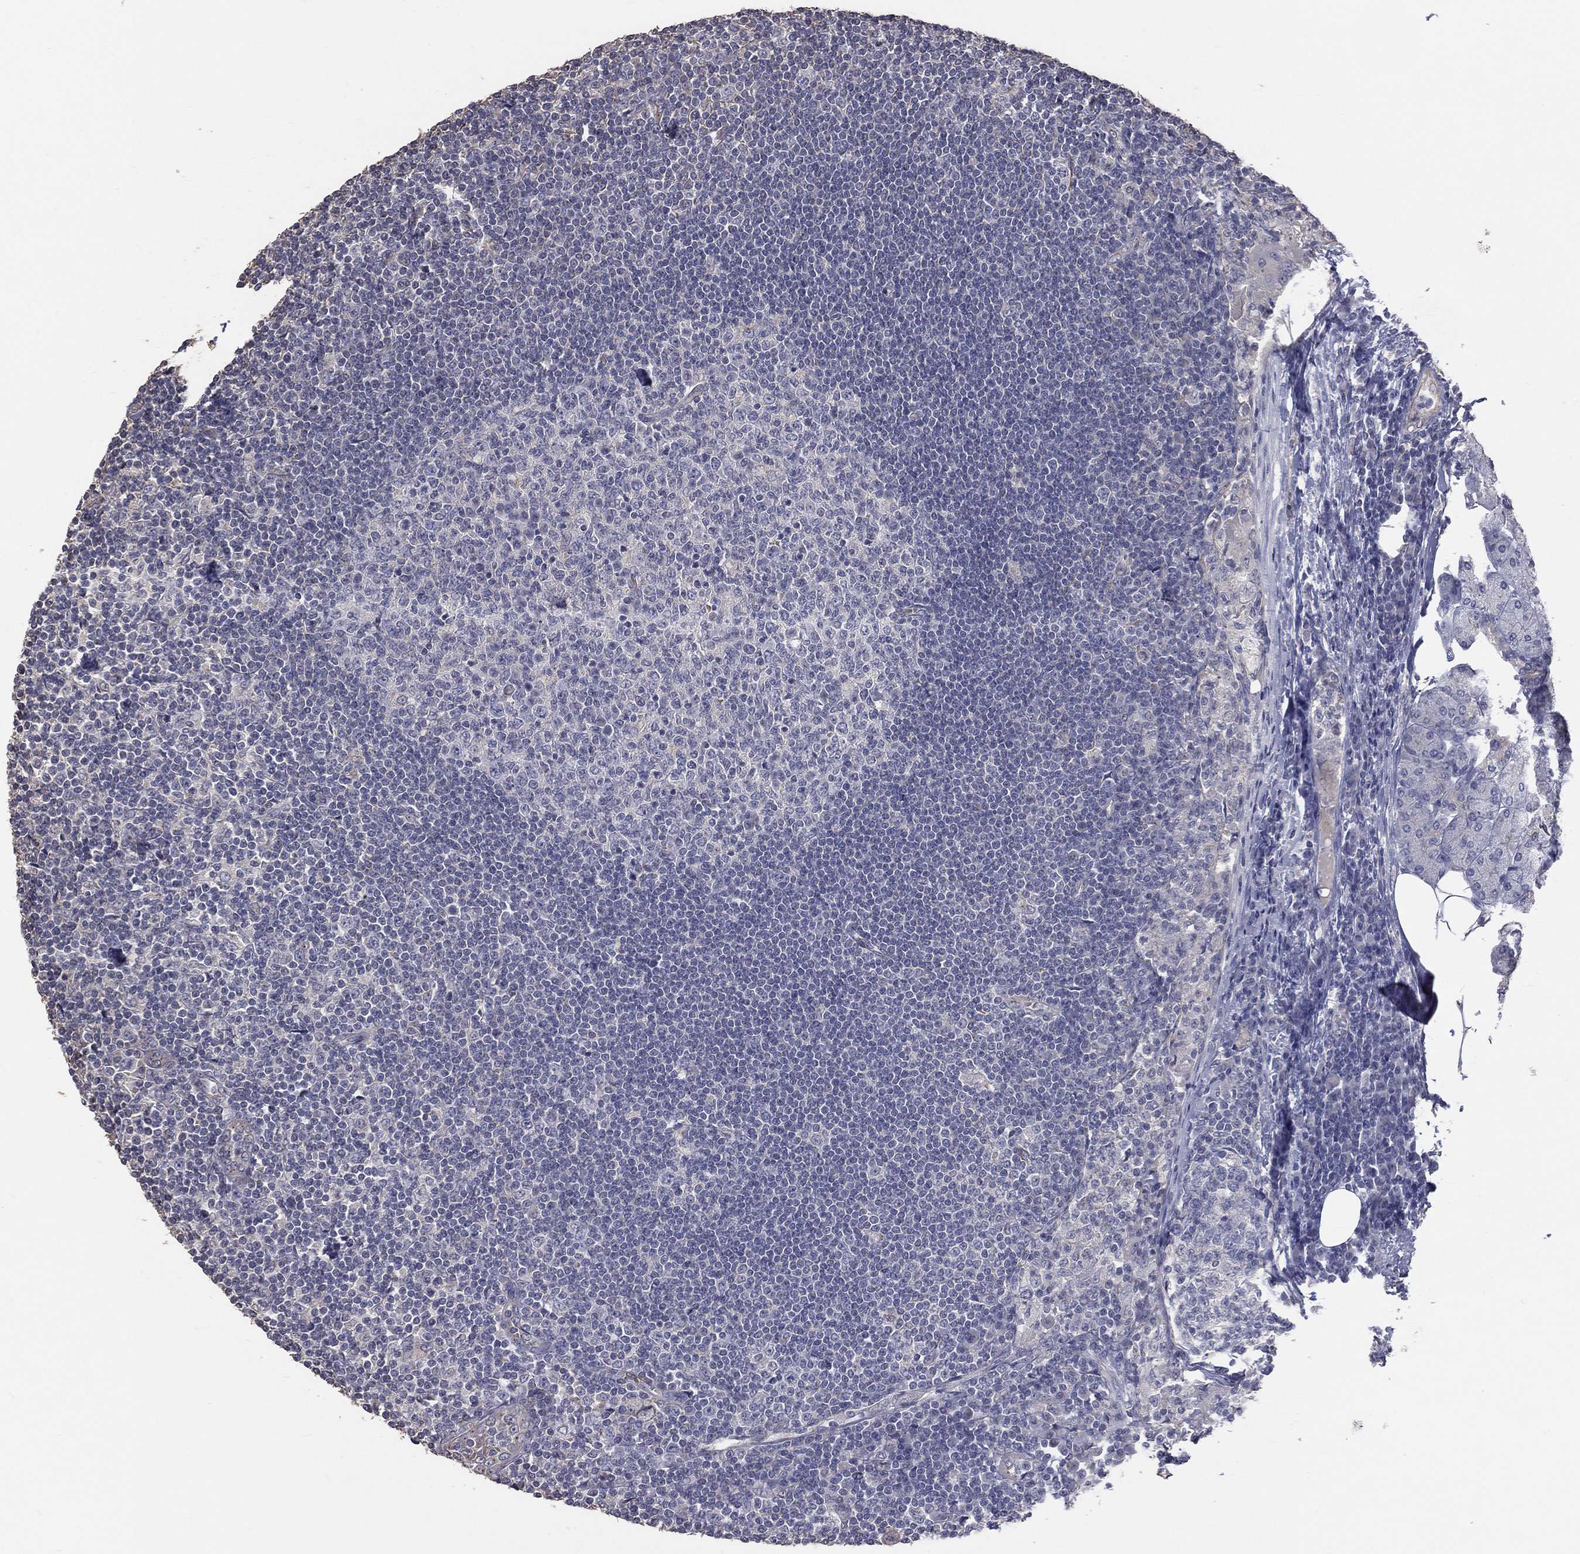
{"staining": {"intensity": "negative", "quantity": "none", "location": "none"}, "tissue": "lymph node", "cell_type": "Germinal center cells", "image_type": "normal", "snomed": [{"axis": "morphology", "description": "Normal tissue, NOS"}, {"axis": "topography", "description": "Lymph node"}, {"axis": "topography", "description": "Salivary gland"}], "caption": "The micrograph shows no significant expression in germinal center cells of lymph node.", "gene": "CROCC", "patient": {"sex": "male", "age": 83}}